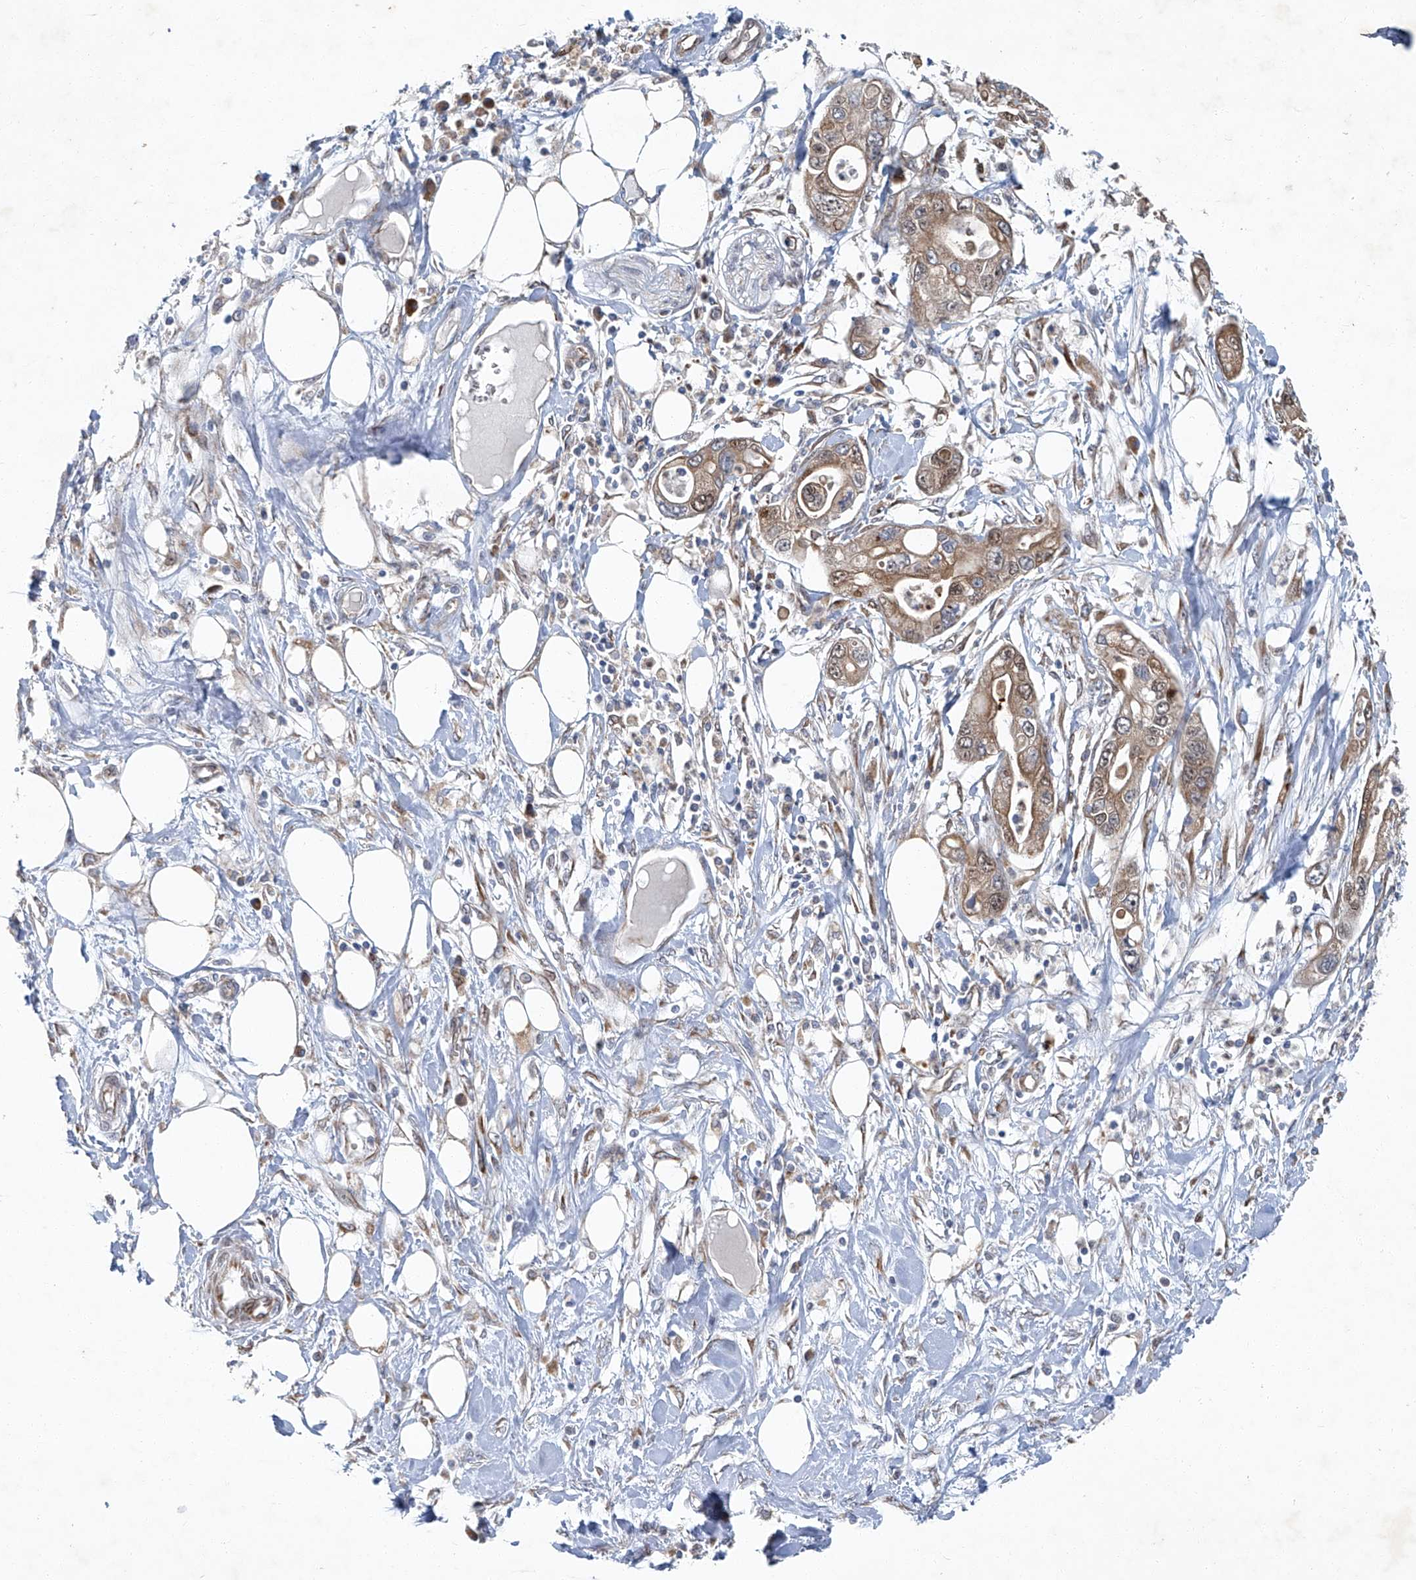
{"staining": {"intensity": "moderate", "quantity": ">75%", "location": "cytoplasmic/membranous"}, "tissue": "pancreatic cancer", "cell_type": "Tumor cells", "image_type": "cancer", "snomed": [{"axis": "morphology", "description": "Adenocarcinoma, NOS"}, {"axis": "topography", "description": "Pancreas"}], "caption": "Moderate cytoplasmic/membranous staining is identified in approximately >75% of tumor cells in pancreatic cancer.", "gene": "GPR132", "patient": {"sex": "male", "age": 68}}